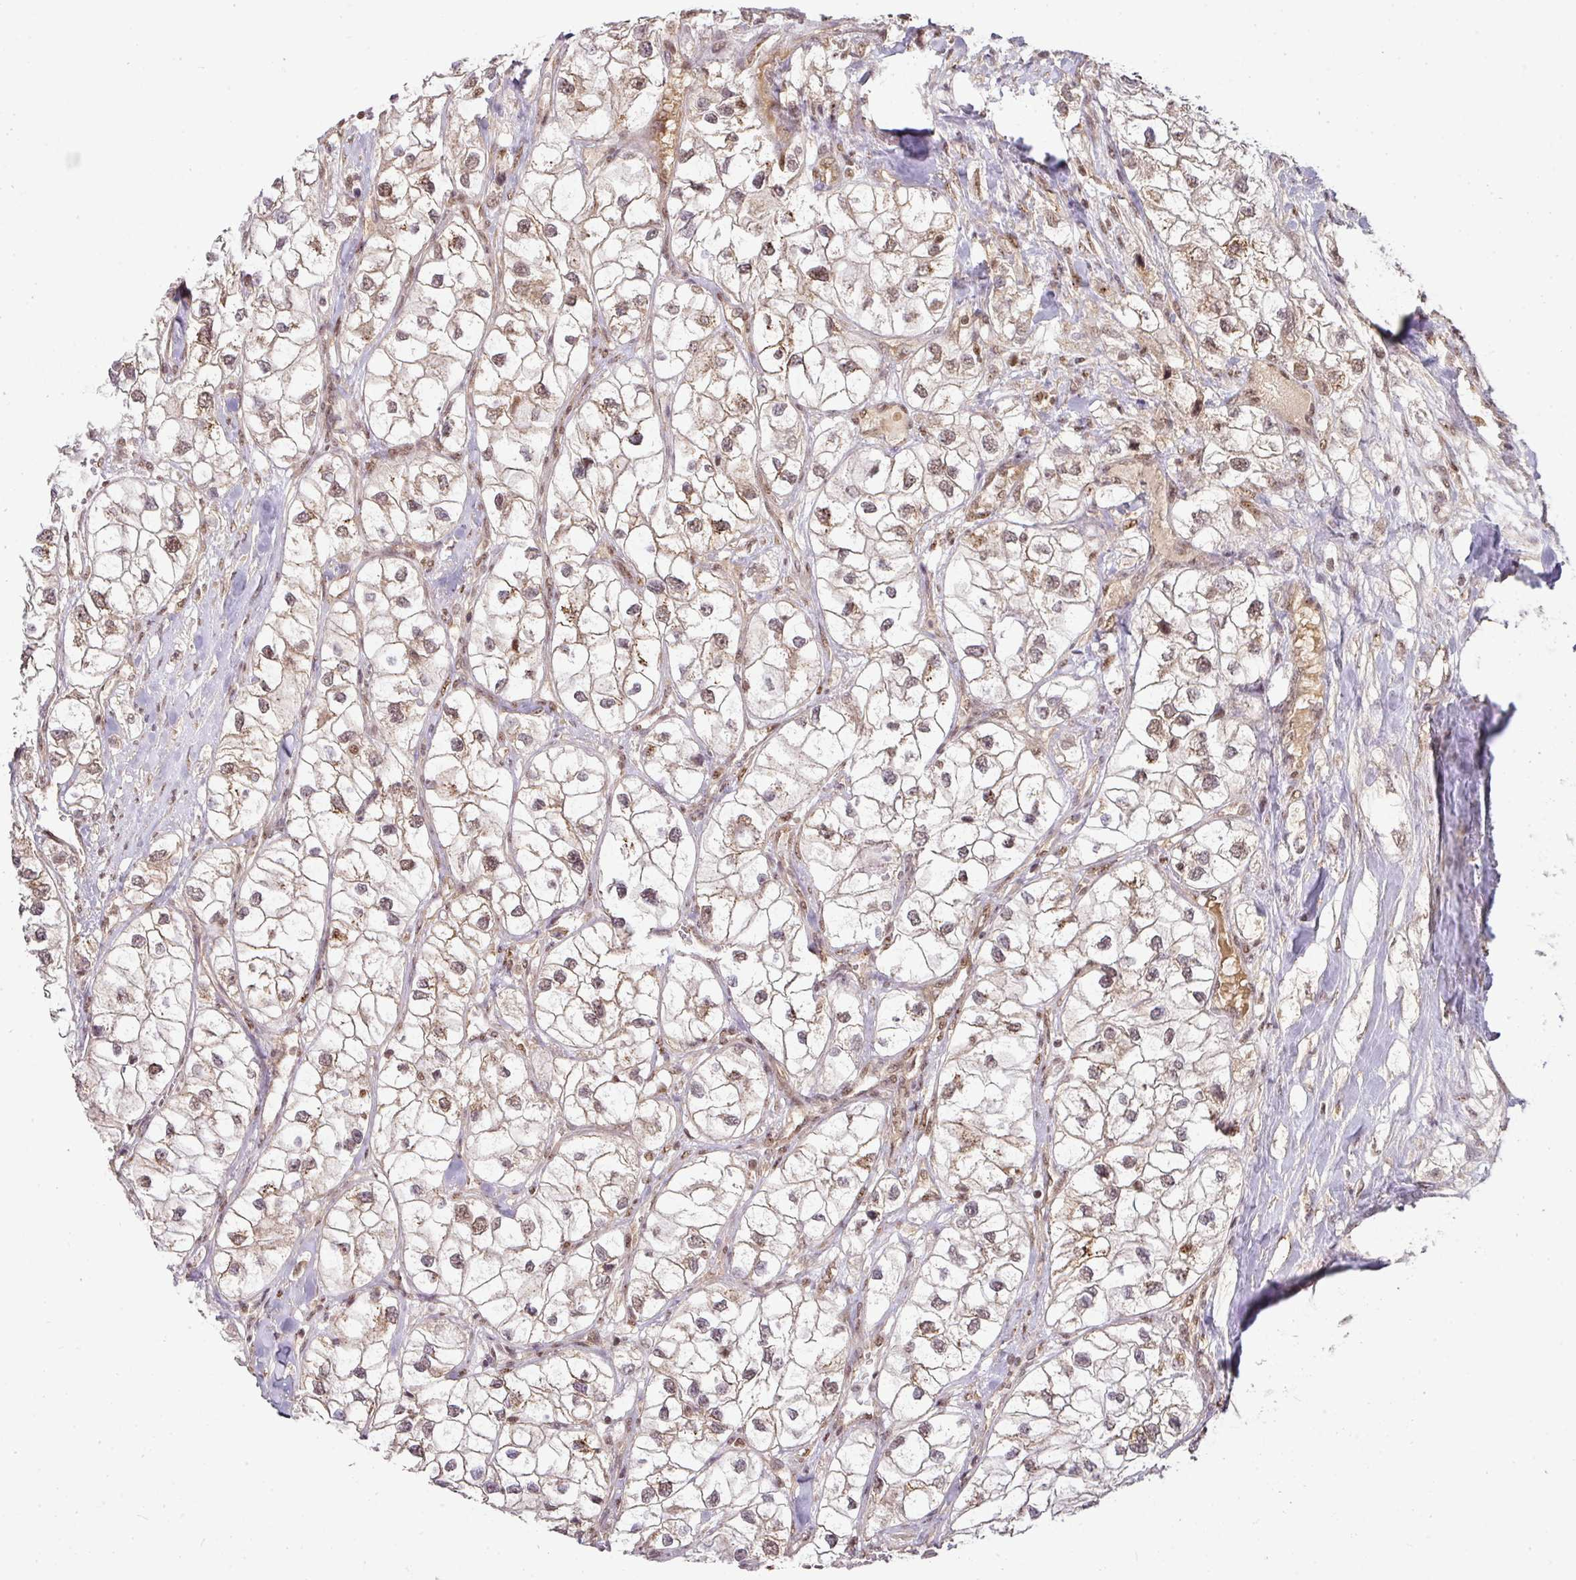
{"staining": {"intensity": "weak", "quantity": ">75%", "location": "cytoplasmic/membranous,nuclear"}, "tissue": "renal cancer", "cell_type": "Tumor cells", "image_type": "cancer", "snomed": [{"axis": "morphology", "description": "Adenocarcinoma, NOS"}, {"axis": "topography", "description": "Kidney"}], "caption": "Approximately >75% of tumor cells in human adenocarcinoma (renal) exhibit weak cytoplasmic/membranous and nuclear protein staining as visualized by brown immunohistochemical staining.", "gene": "RANBP9", "patient": {"sex": "male", "age": 59}}